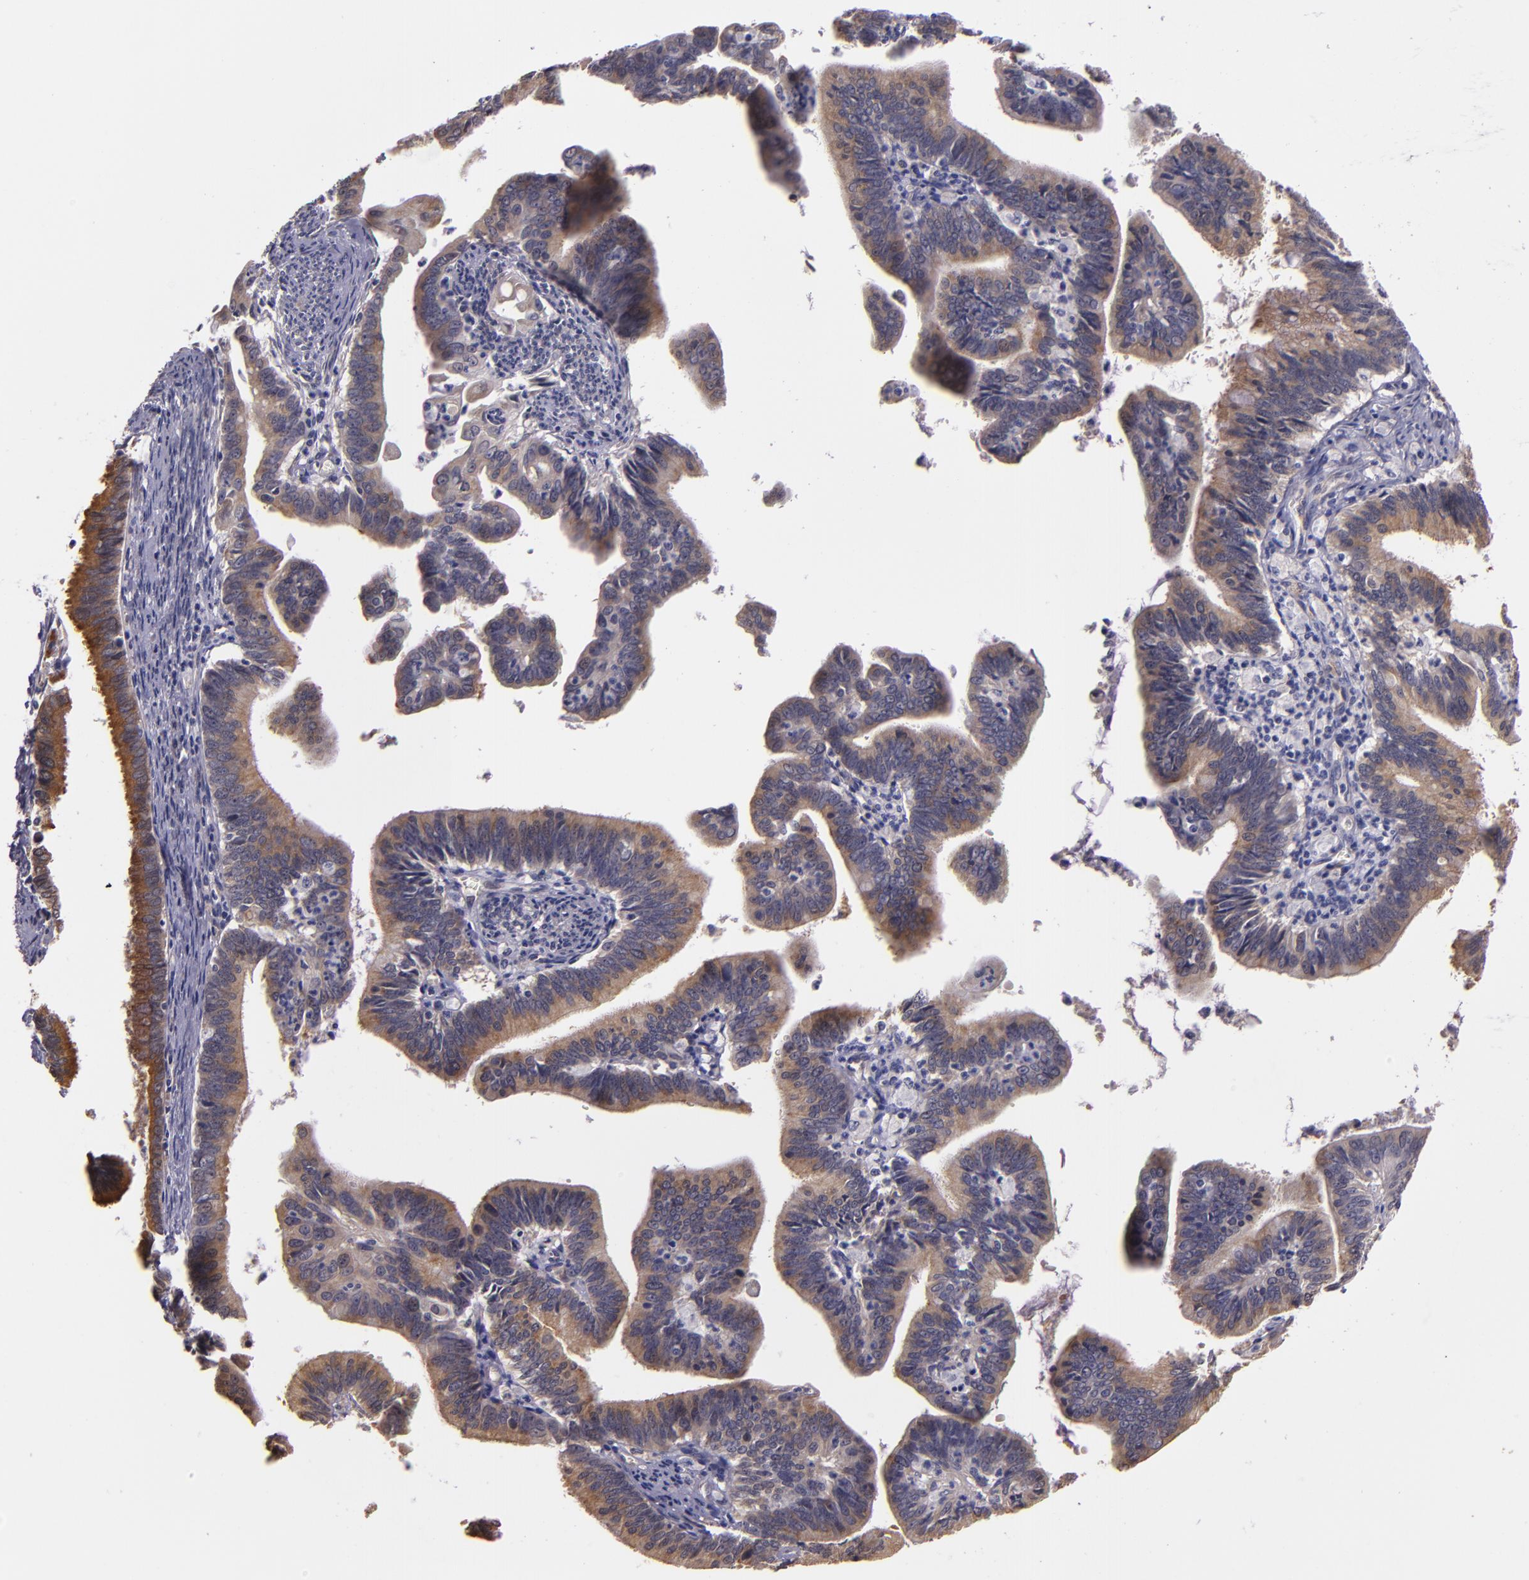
{"staining": {"intensity": "moderate", "quantity": ">75%", "location": "cytoplasmic/membranous"}, "tissue": "cervical cancer", "cell_type": "Tumor cells", "image_type": "cancer", "snomed": [{"axis": "morphology", "description": "Adenocarcinoma, NOS"}, {"axis": "topography", "description": "Cervix"}], "caption": "An immunohistochemistry (IHC) image of neoplastic tissue is shown. Protein staining in brown shows moderate cytoplasmic/membranous positivity in cervical cancer (adenocarcinoma) within tumor cells.", "gene": "SYTL4", "patient": {"sex": "female", "age": 47}}